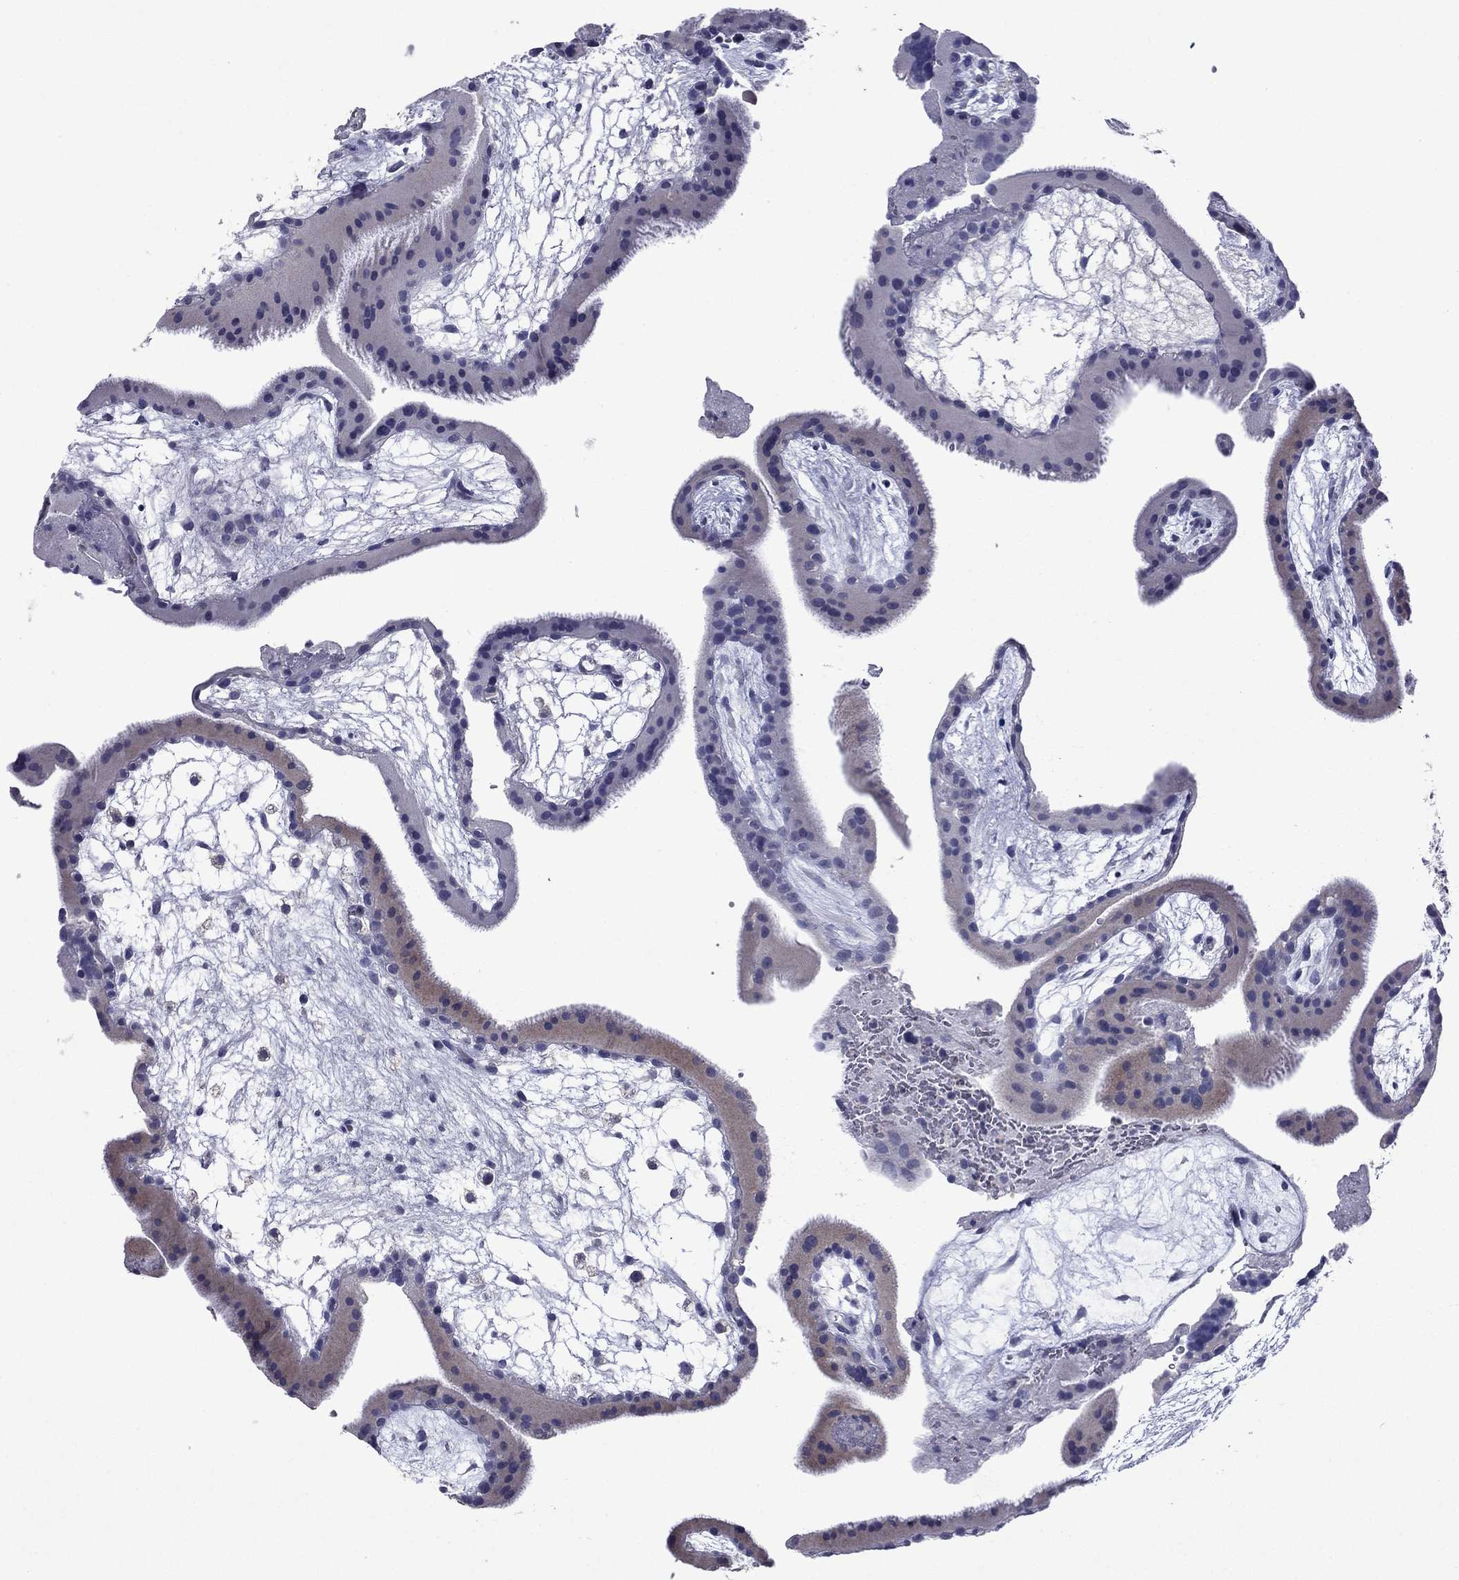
{"staining": {"intensity": "negative", "quantity": "none", "location": "none"}, "tissue": "placenta", "cell_type": "Decidual cells", "image_type": "normal", "snomed": [{"axis": "morphology", "description": "Normal tissue, NOS"}, {"axis": "topography", "description": "Placenta"}], "caption": "This is a image of immunohistochemistry staining of benign placenta, which shows no expression in decidual cells. (Brightfield microscopy of DAB (3,3'-diaminobenzidine) IHC at high magnification).", "gene": "CFAP119", "patient": {"sex": "female", "age": 19}}